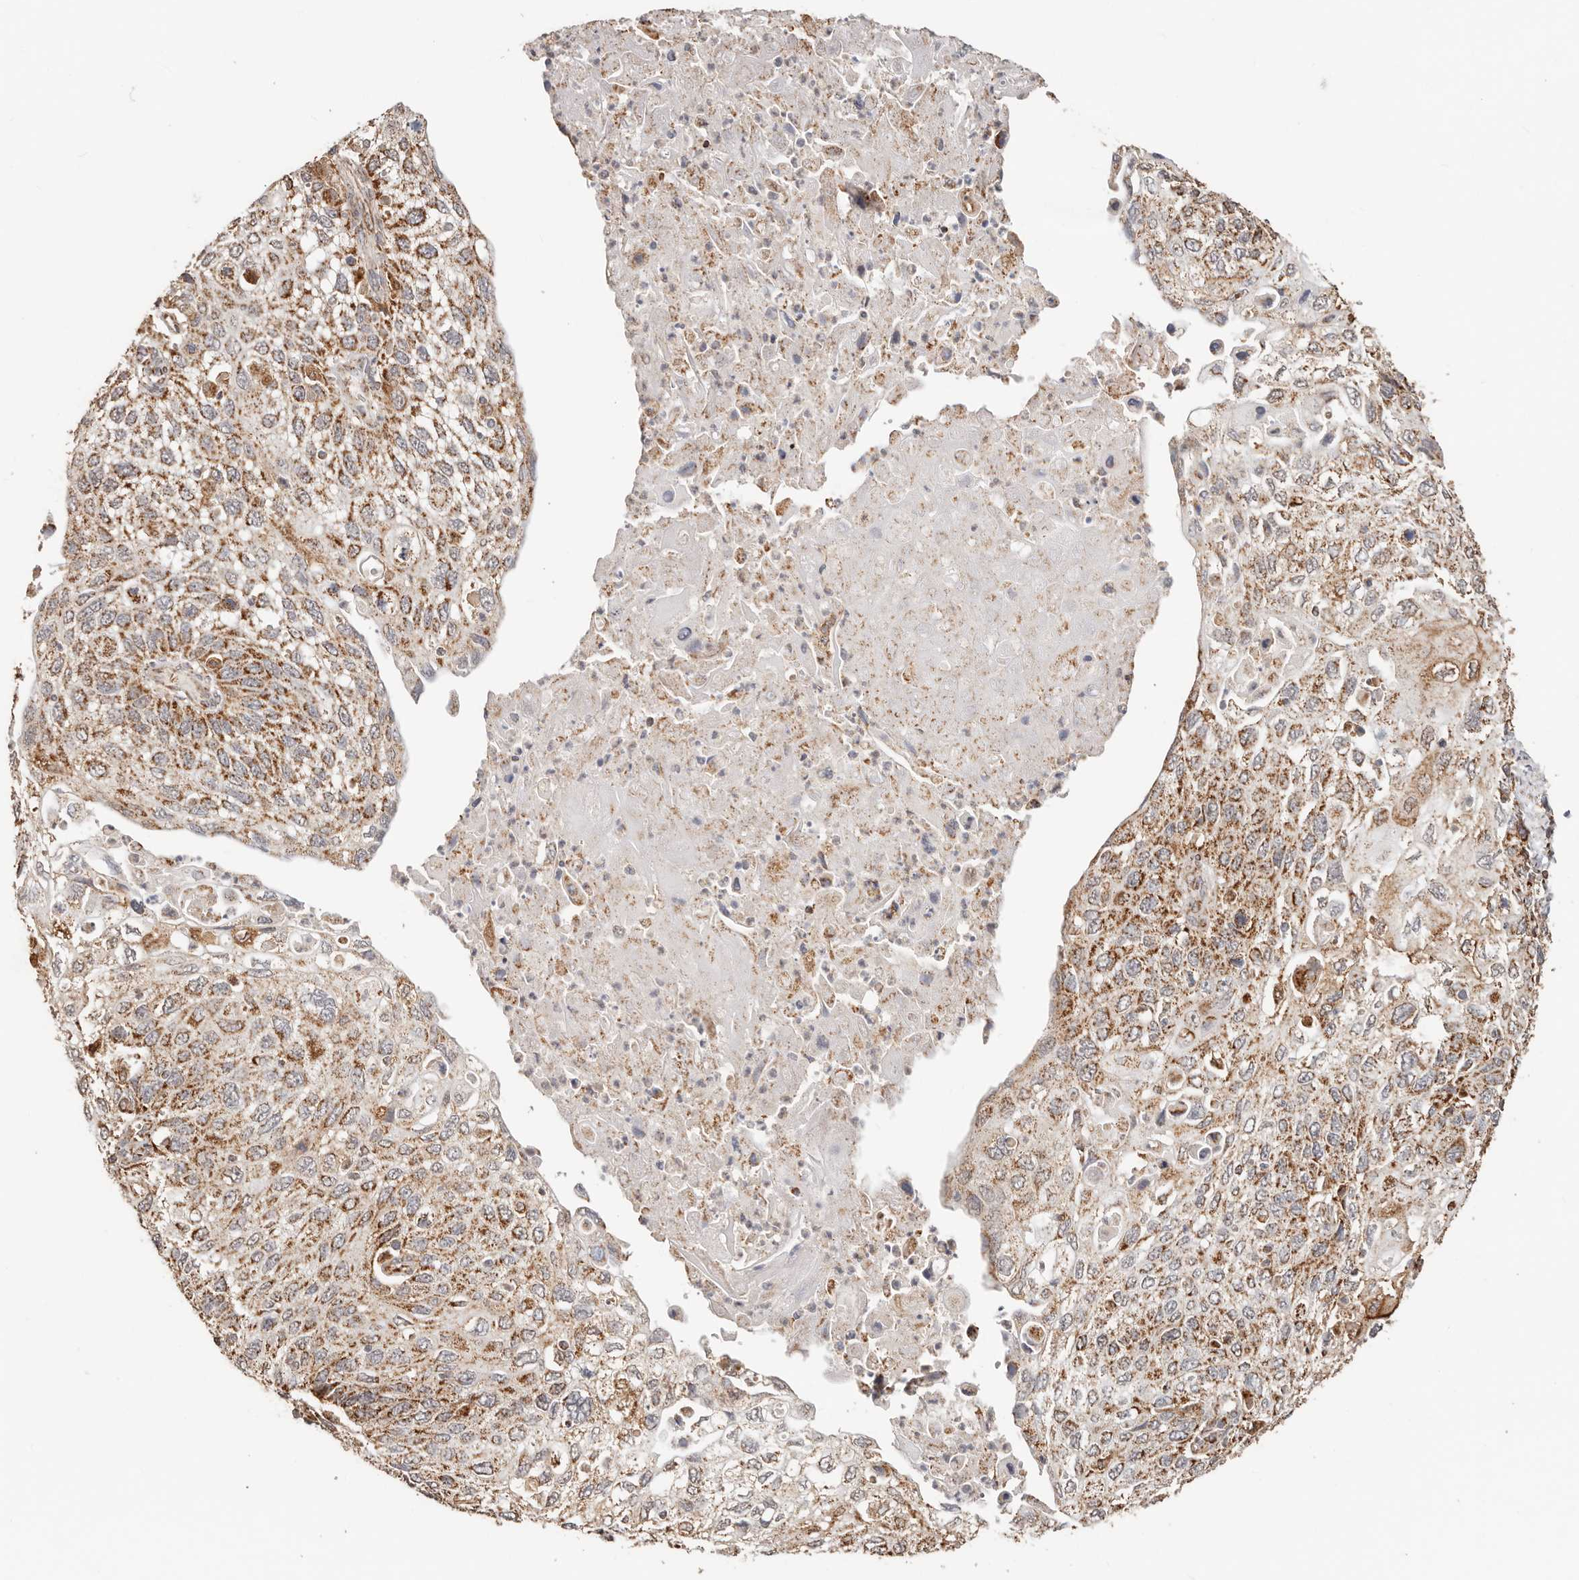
{"staining": {"intensity": "moderate", "quantity": ">75%", "location": "cytoplasmic/membranous"}, "tissue": "cervical cancer", "cell_type": "Tumor cells", "image_type": "cancer", "snomed": [{"axis": "morphology", "description": "Squamous cell carcinoma, NOS"}, {"axis": "topography", "description": "Cervix"}], "caption": "Immunohistochemical staining of human cervical cancer (squamous cell carcinoma) demonstrates moderate cytoplasmic/membranous protein positivity in about >75% of tumor cells.", "gene": "NDUFB11", "patient": {"sex": "female", "age": 70}}